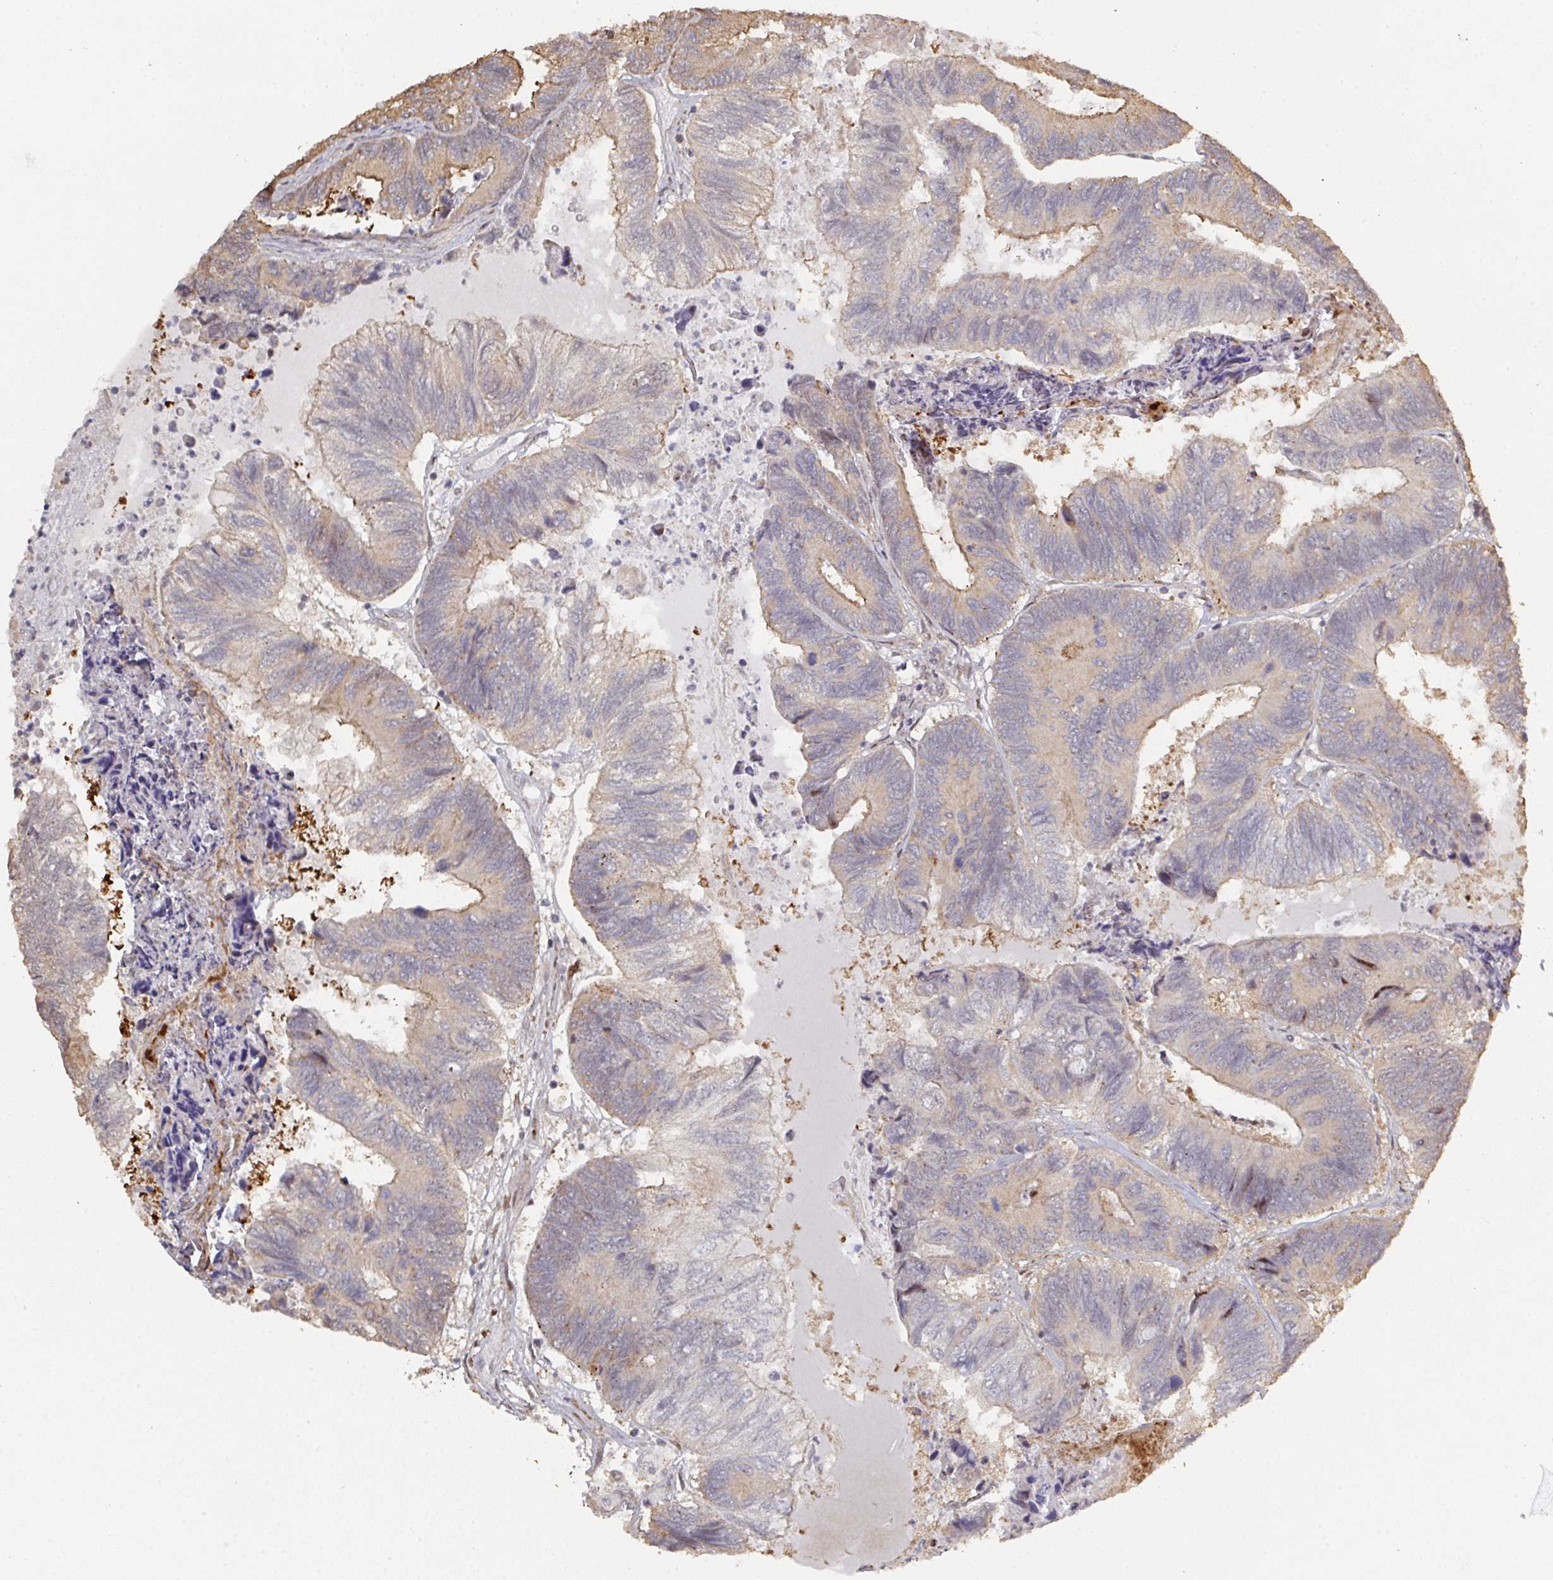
{"staining": {"intensity": "moderate", "quantity": "<25%", "location": "cytoplasmic/membranous"}, "tissue": "colorectal cancer", "cell_type": "Tumor cells", "image_type": "cancer", "snomed": [{"axis": "morphology", "description": "Adenocarcinoma, NOS"}, {"axis": "topography", "description": "Colon"}], "caption": "Colorectal adenocarcinoma stained with DAB immunohistochemistry (IHC) demonstrates low levels of moderate cytoplasmic/membranous expression in approximately <25% of tumor cells. (DAB IHC with brightfield microscopy, high magnification).", "gene": "CA7", "patient": {"sex": "female", "age": 67}}